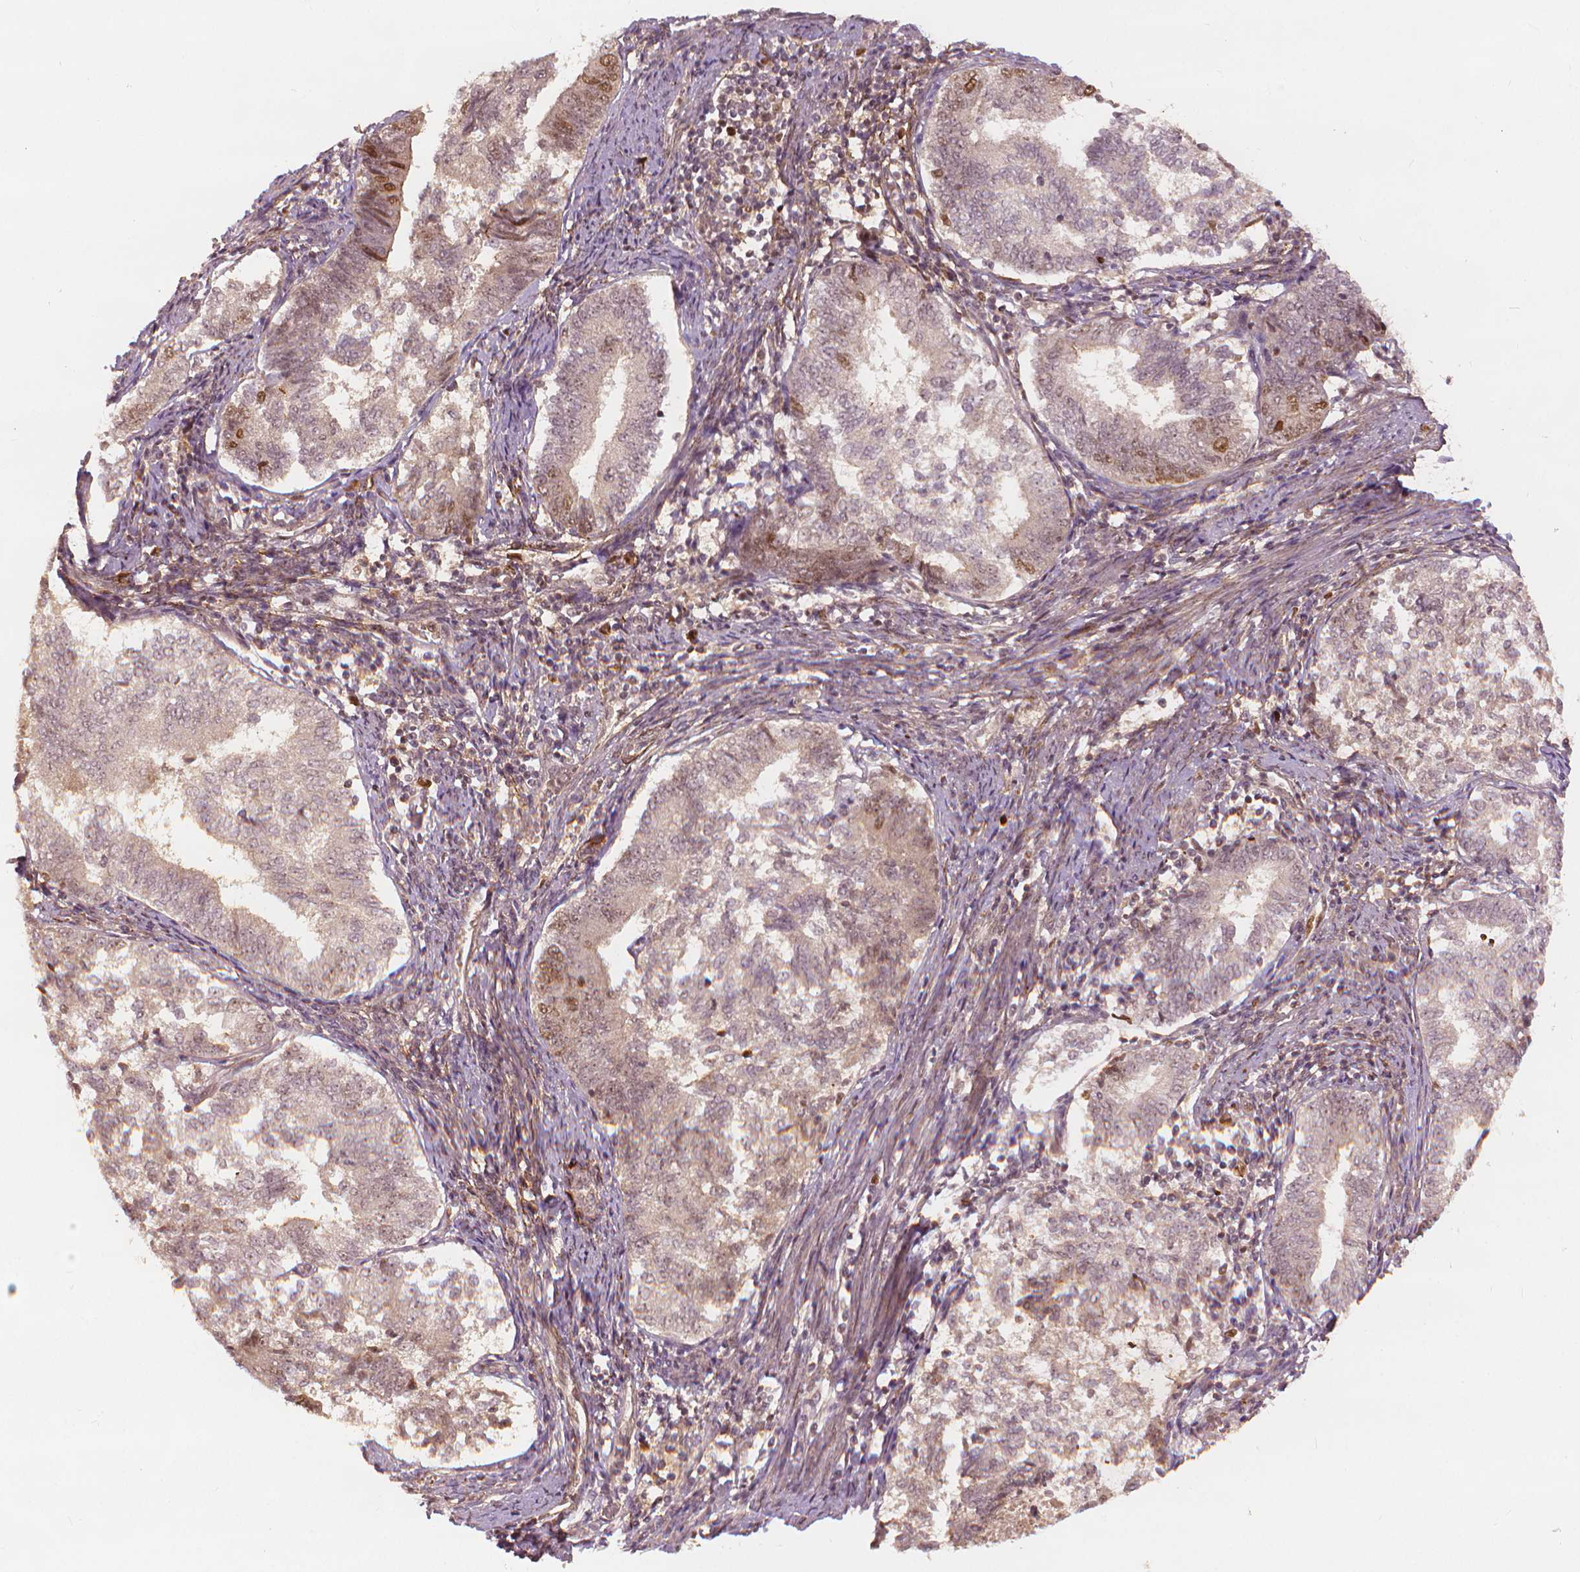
{"staining": {"intensity": "moderate", "quantity": "25%-75%", "location": "nuclear"}, "tissue": "endometrial cancer", "cell_type": "Tumor cells", "image_type": "cancer", "snomed": [{"axis": "morphology", "description": "Adenocarcinoma, NOS"}, {"axis": "topography", "description": "Endometrium"}], "caption": "Immunohistochemistry of endometrial cancer exhibits medium levels of moderate nuclear staining in approximately 25%-75% of tumor cells.", "gene": "NSD2", "patient": {"sex": "female", "age": 65}}